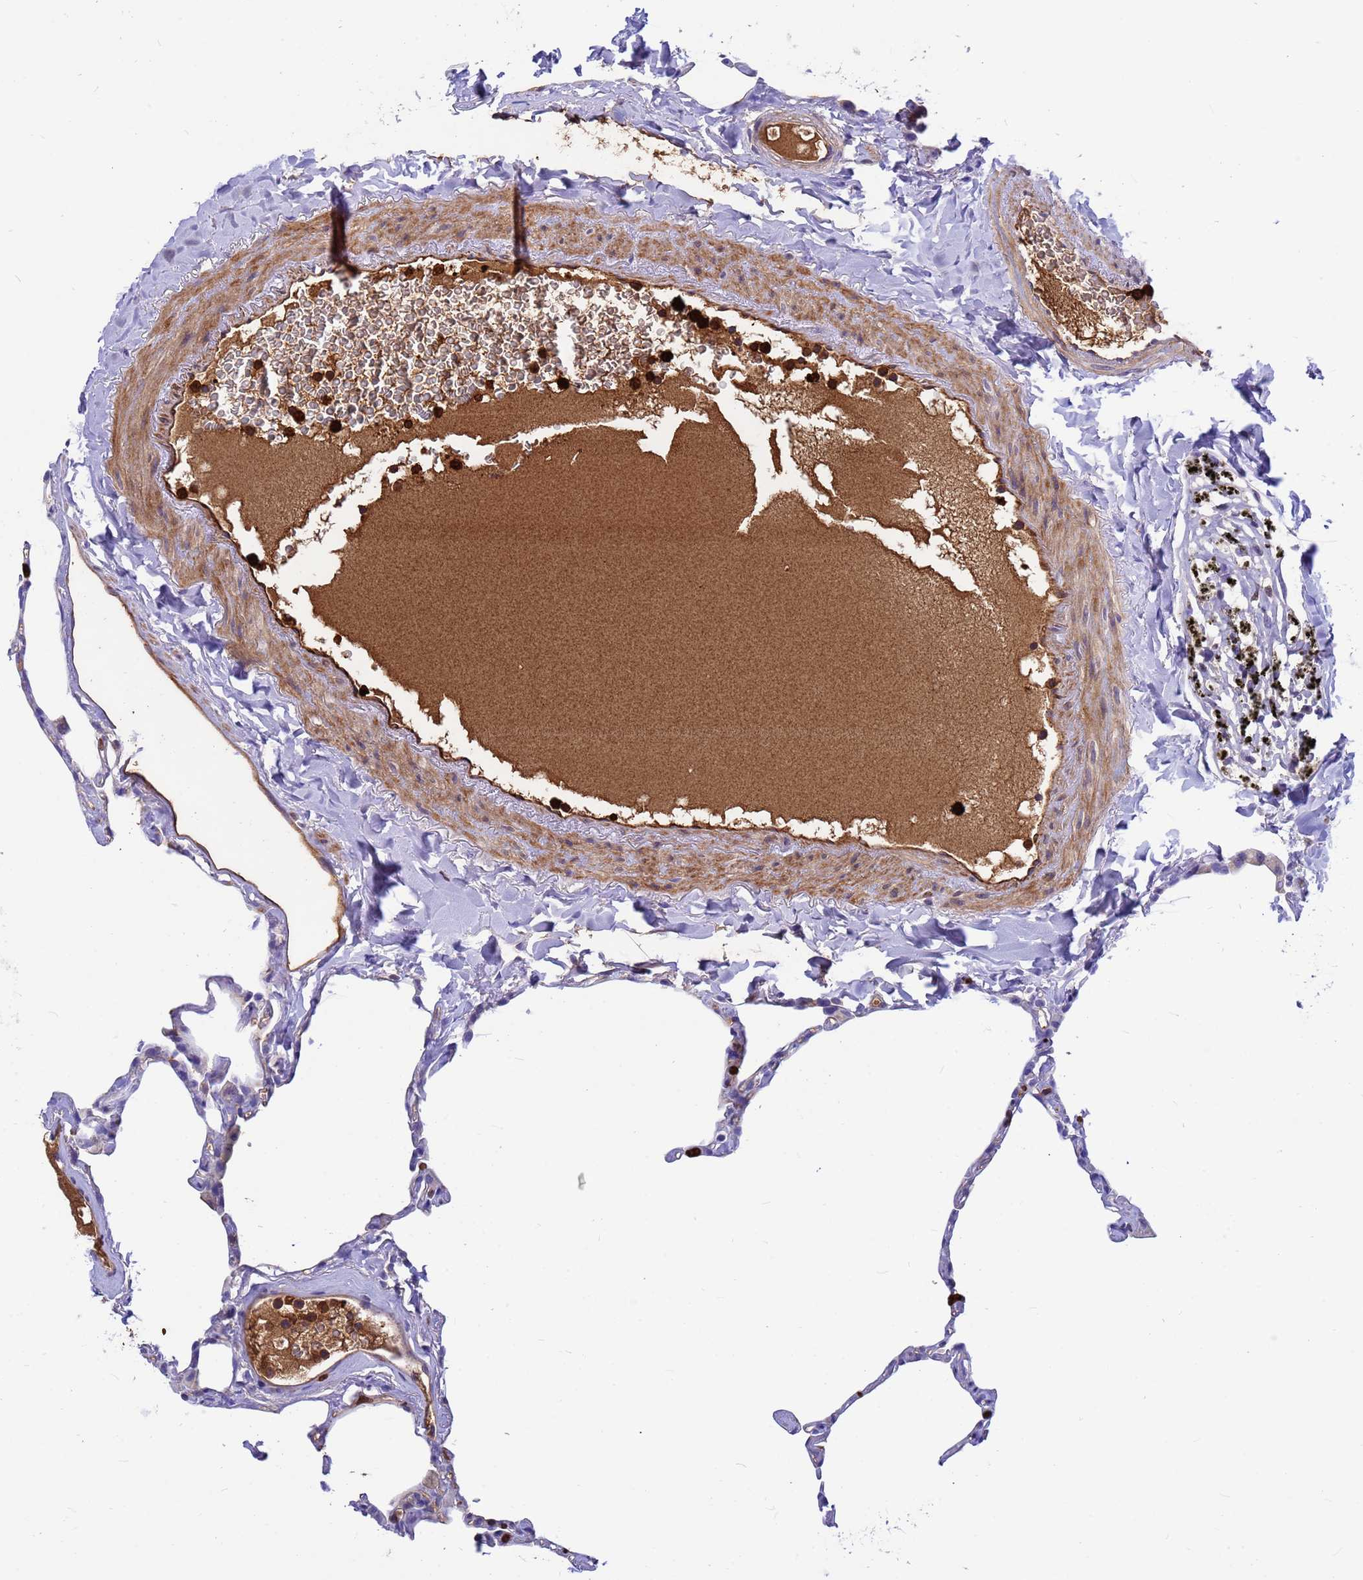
{"staining": {"intensity": "moderate", "quantity": "25%-75%", "location": "cytoplasmic/membranous,nuclear"}, "tissue": "lung", "cell_type": "Alveolar cells", "image_type": "normal", "snomed": [{"axis": "morphology", "description": "Normal tissue, NOS"}, {"axis": "topography", "description": "Lung"}], "caption": "DAB immunohistochemical staining of normal lung demonstrates moderate cytoplasmic/membranous,nuclear protein staining in about 25%-75% of alveolar cells. (Brightfield microscopy of DAB IHC at high magnification).", "gene": "ORM1", "patient": {"sex": "male", "age": 65}}